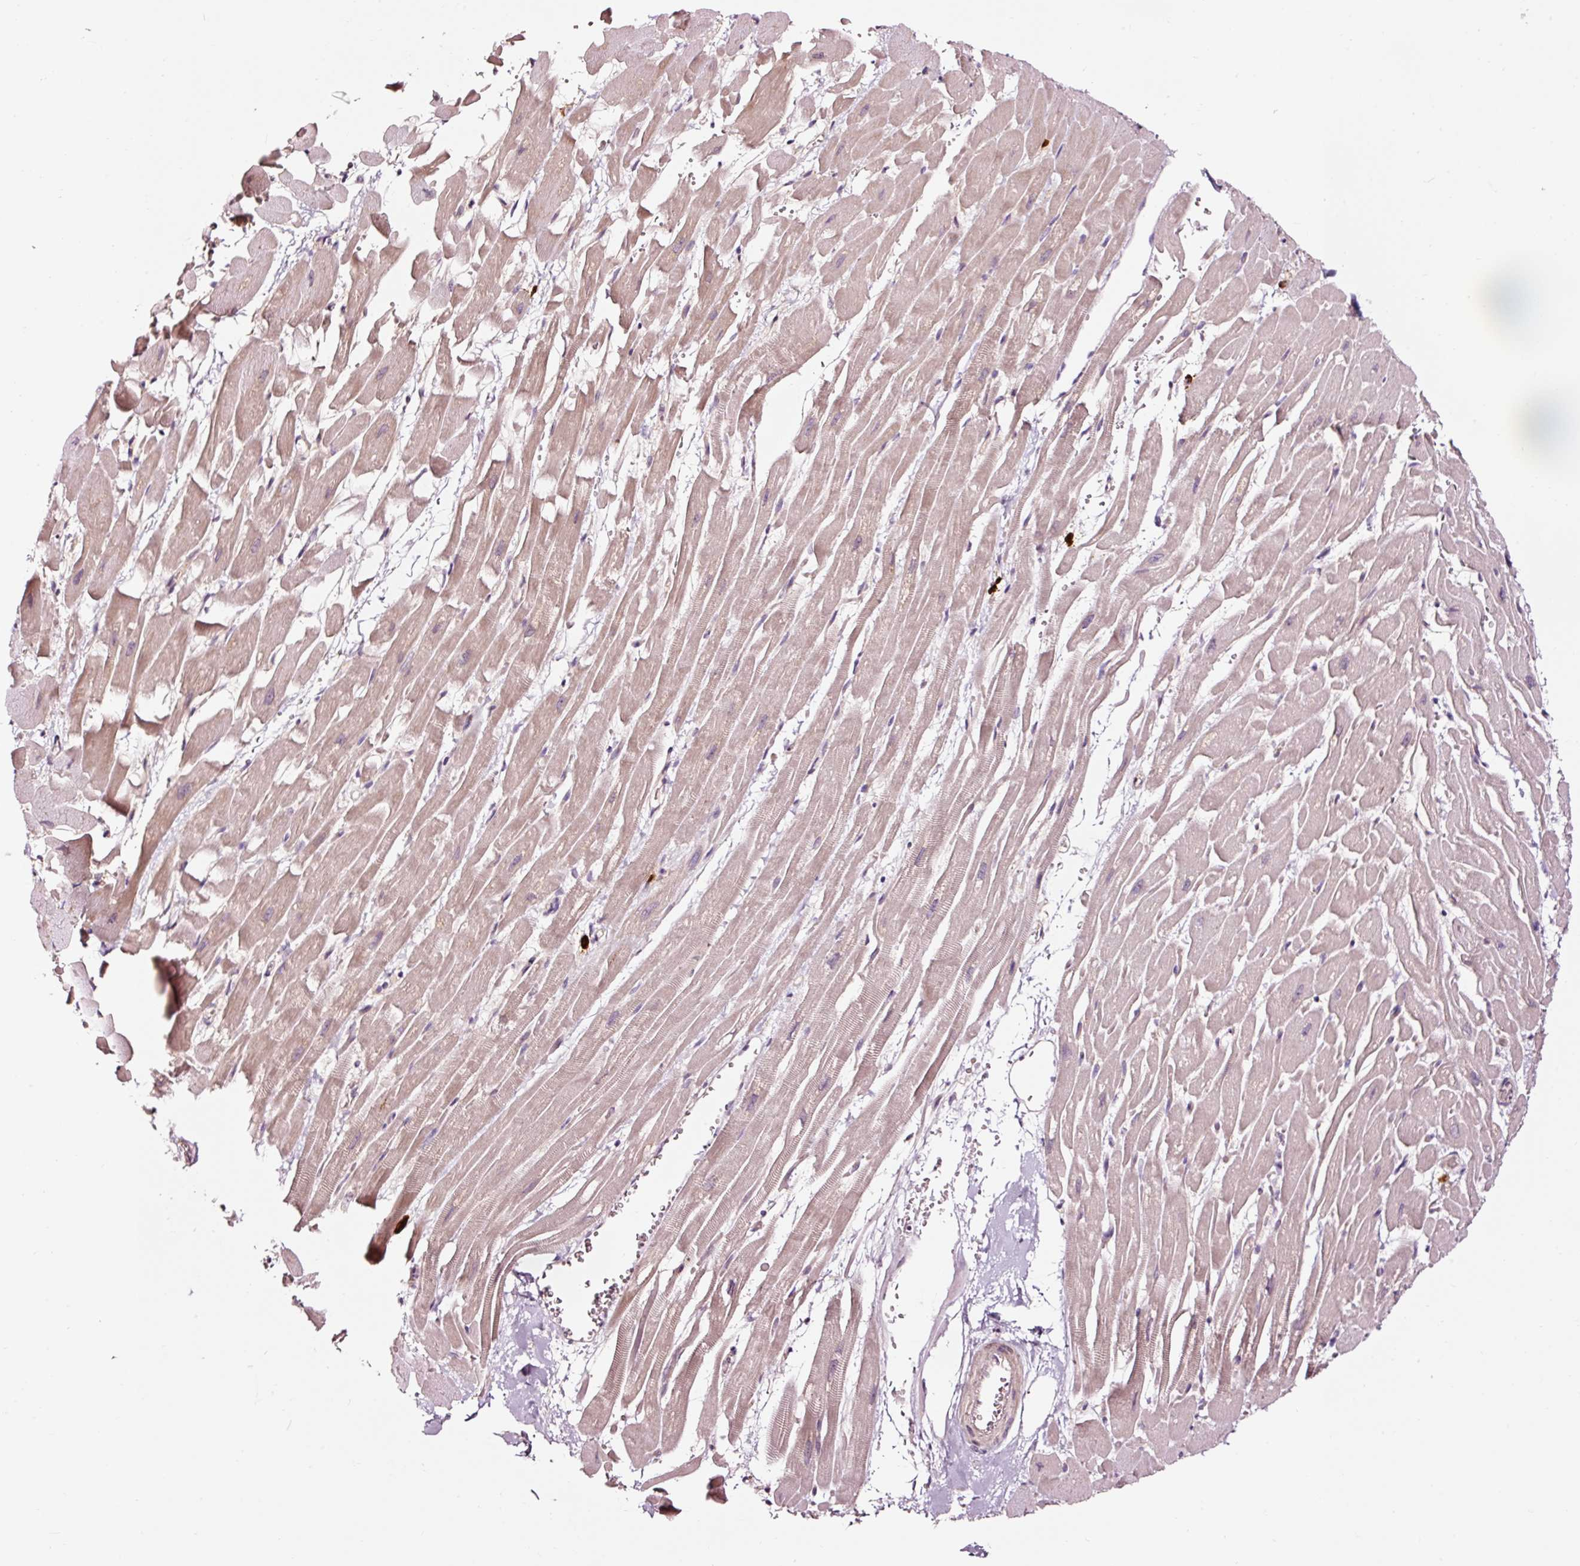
{"staining": {"intensity": "moderate", "quantity": ">75%", "location": "cytoplasmic/membranous"}, "tissue": "heart muscle", "cell_type": "Cardiomyocytes", "image_type": "normal", "snomed": [{"axis": "morphology", "description": "Normal tissue, NOS"}, {"axis": "topography", "description": "Heart"}], "caption": "Protein expression analysis of benign heart muscle demonstrates moderate cytoplasmic/membranous expression in approximately >75% of cardiomyocytes. (DAB (3,3'-diaminobenzidine) IHC with brightfield microscopy, high magnification).", "gene": "UTP14A", "patient": {"sex": "male", "age": 37}}